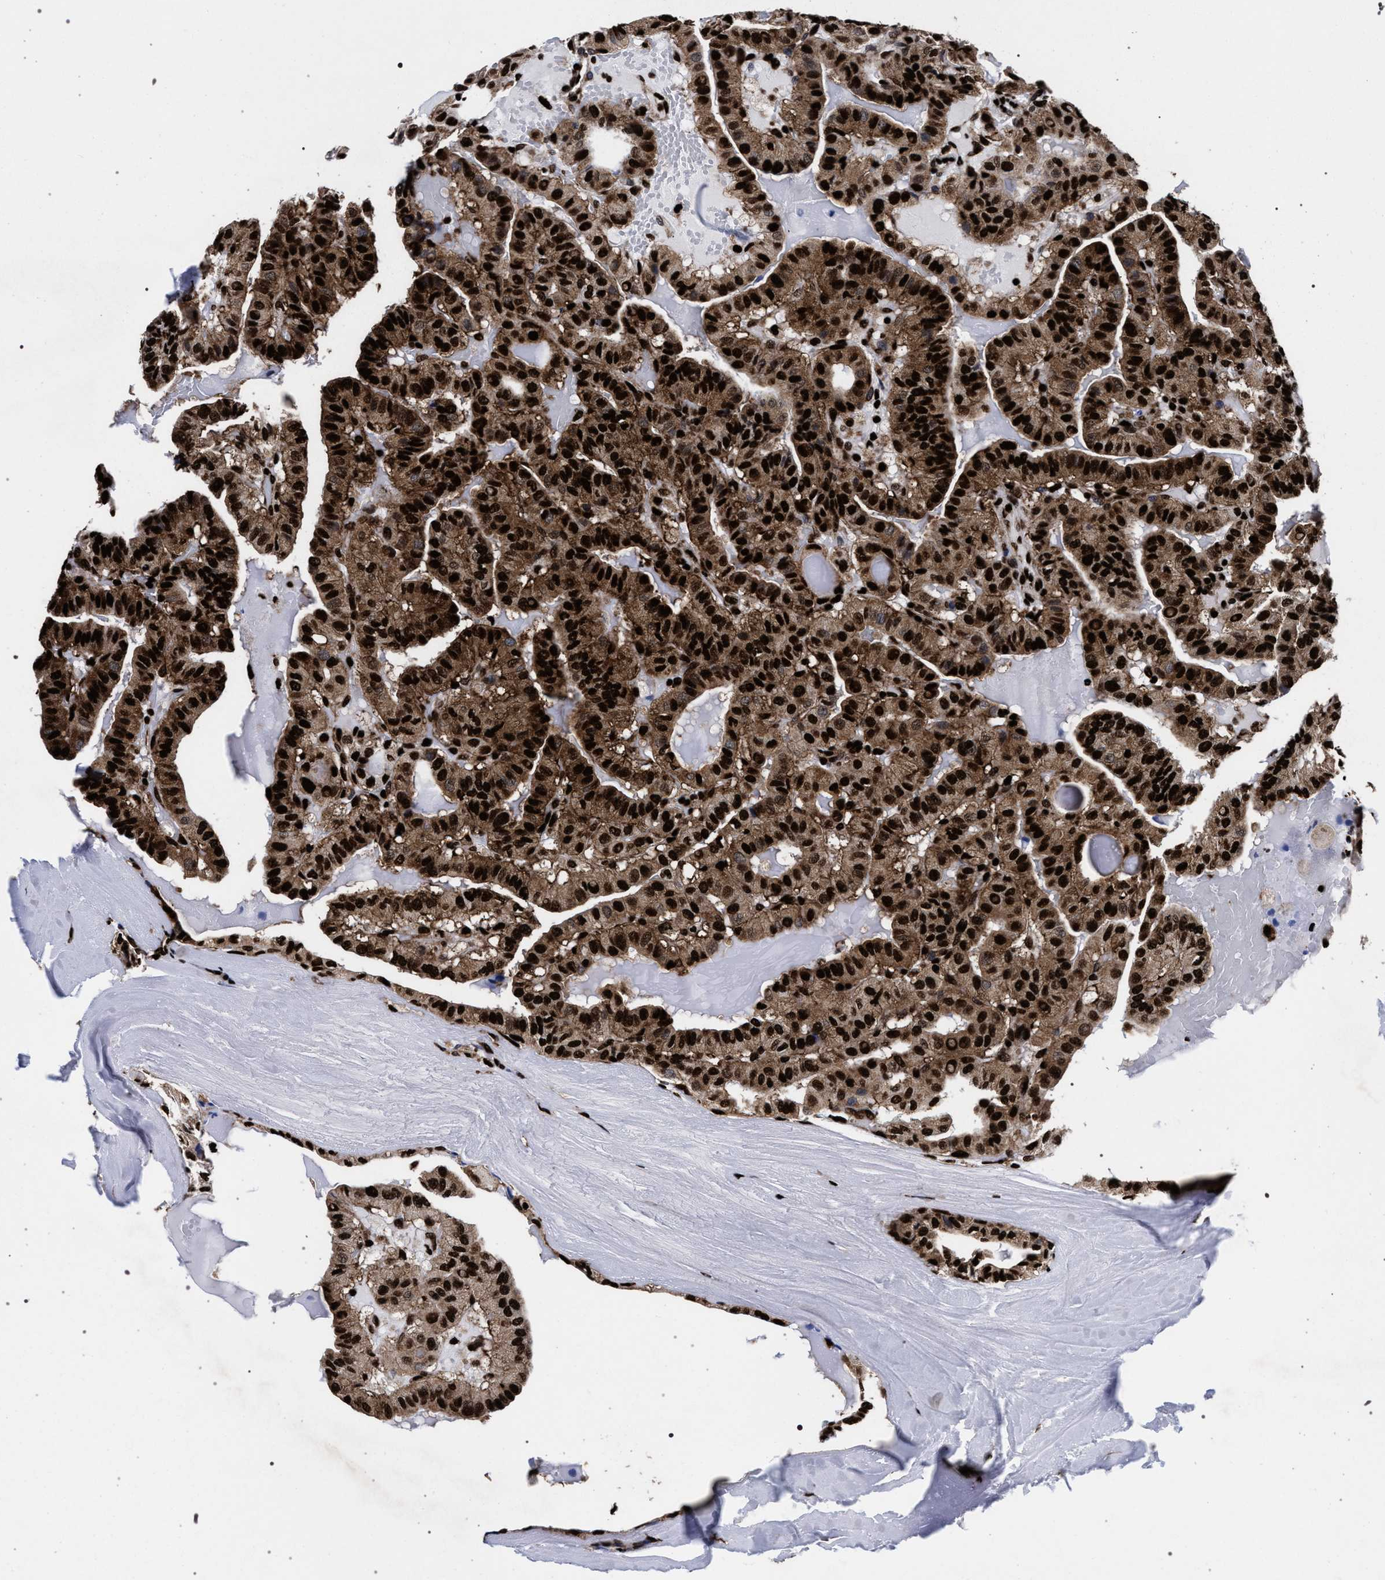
{"staining": {"intensity": "strong", "quantity": ">75%", "location": "cytoplasmic/membranous,nuclear"}, "tissue": "thyroid cancer", "cell_type": "Tumor cells", "image_type": "cancer", "snomed": [{"axis": "morphology", "description": "Papillary adenocarcinoma, NOS"}, {"axis": "topography", "description": "Thyroid gland"}], "caption": "A high-resolution image shows immunohistochemistry staining of thyroid cancer, which reveals strong cytoplasmic/membranous and nuclear staining in approximately >75% of tumor cells.", "gene": "HNRNPA1", "patient": {"sex": "male", "age": 77}}